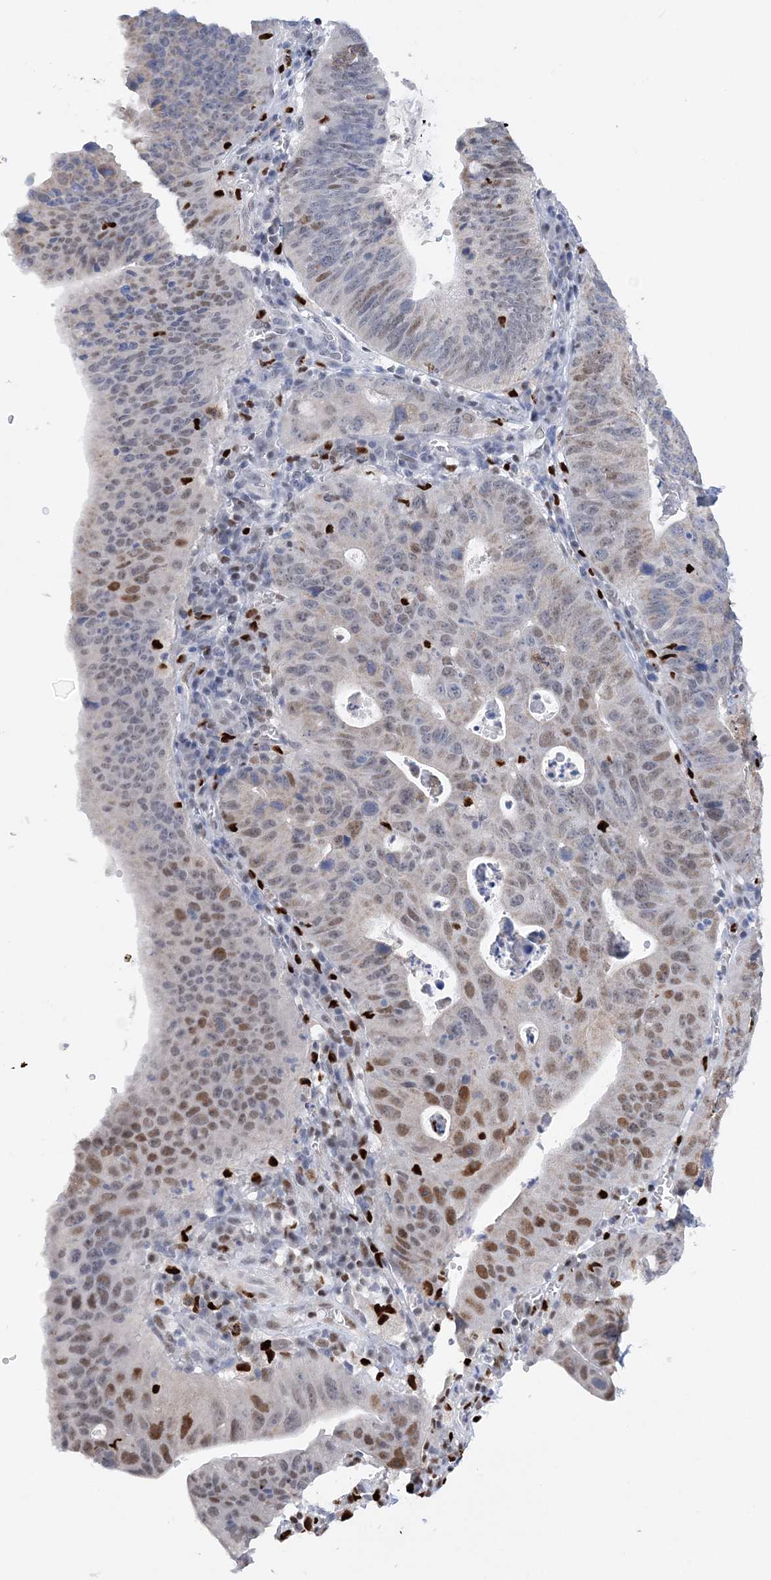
{"staining": {"intensity": "moderate", "quantity": "<25%", "location": "nuclear"}, "tissue": "stomach cancer", "cell_type": "Tumor cells", "image_type": "cancer", "snomed": [{"axis": "morphology", "description": "Adenocarcinoma, NOS"}, {"axis": "topography", "description": "Stomach"}], "caption": "Stomach cancer (adenocarcinoma) stained with a protein marker reveals moderate staining in tumor cells.", "gene": "NIT2", "patient": {"sex": "male", "age": 59}}